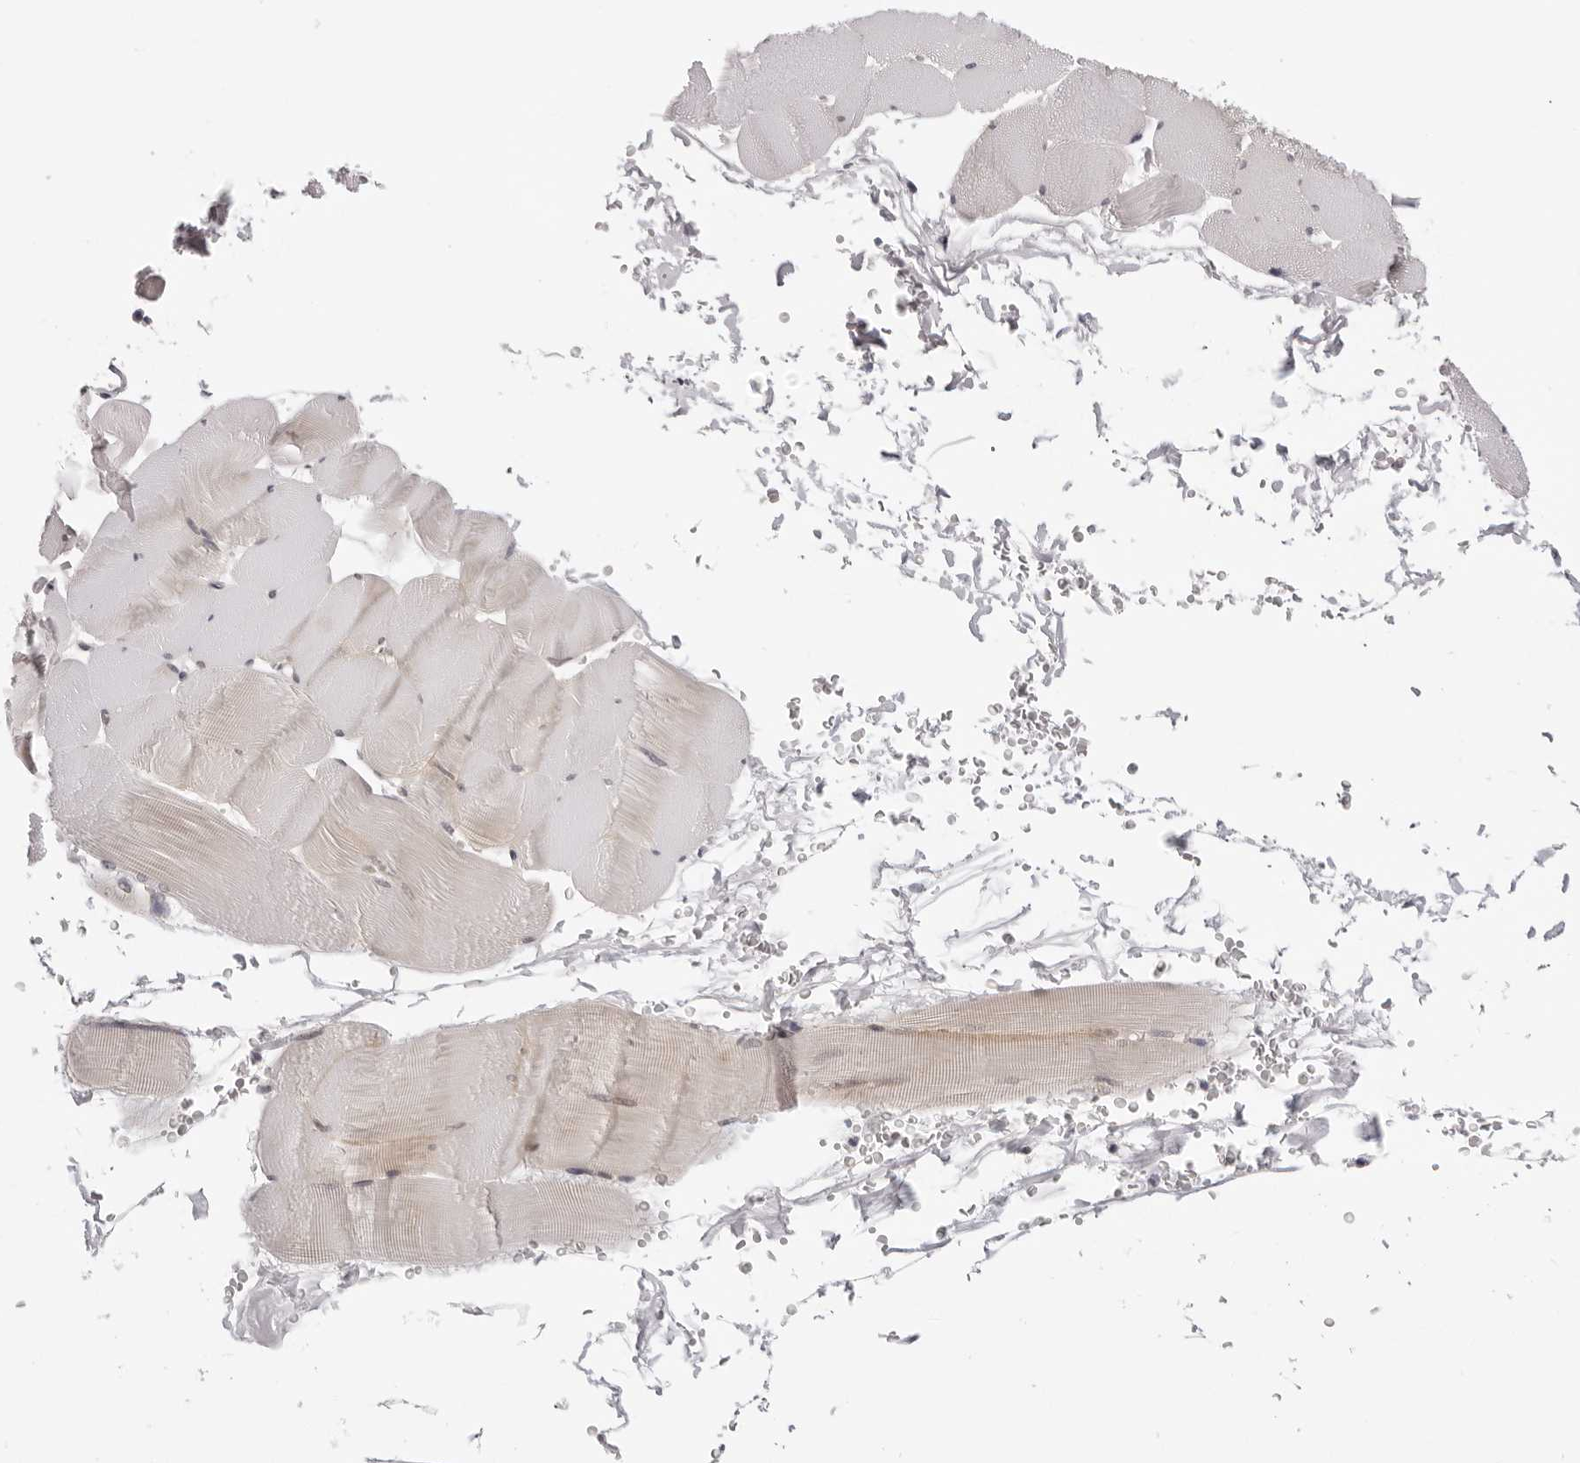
{"staining": {"intensity": "weak", "quantity": "<25%", "location": "cytoplasmic/membranous"}, "tissue": "skeletal muscle", "cell_type": "Myocytes", "image_type": "normal", "snomed": [{"axis": "morphology", "description": "Normal tissue, NOS"}, {"axis": "topography", "description": "Skeletal muscle"}], "caption": "The image reveals no staining of myocytes in unremarkable skeletal muscle. Brightfield microscopy of immunohistochemistry stained with DAB (3,3'-diaminobenzidine) (brown) and hematoxylin (blue), captured at high magnification.", "gene": "PRUNE1", "patient": {"sex": "male", "age": 62}}